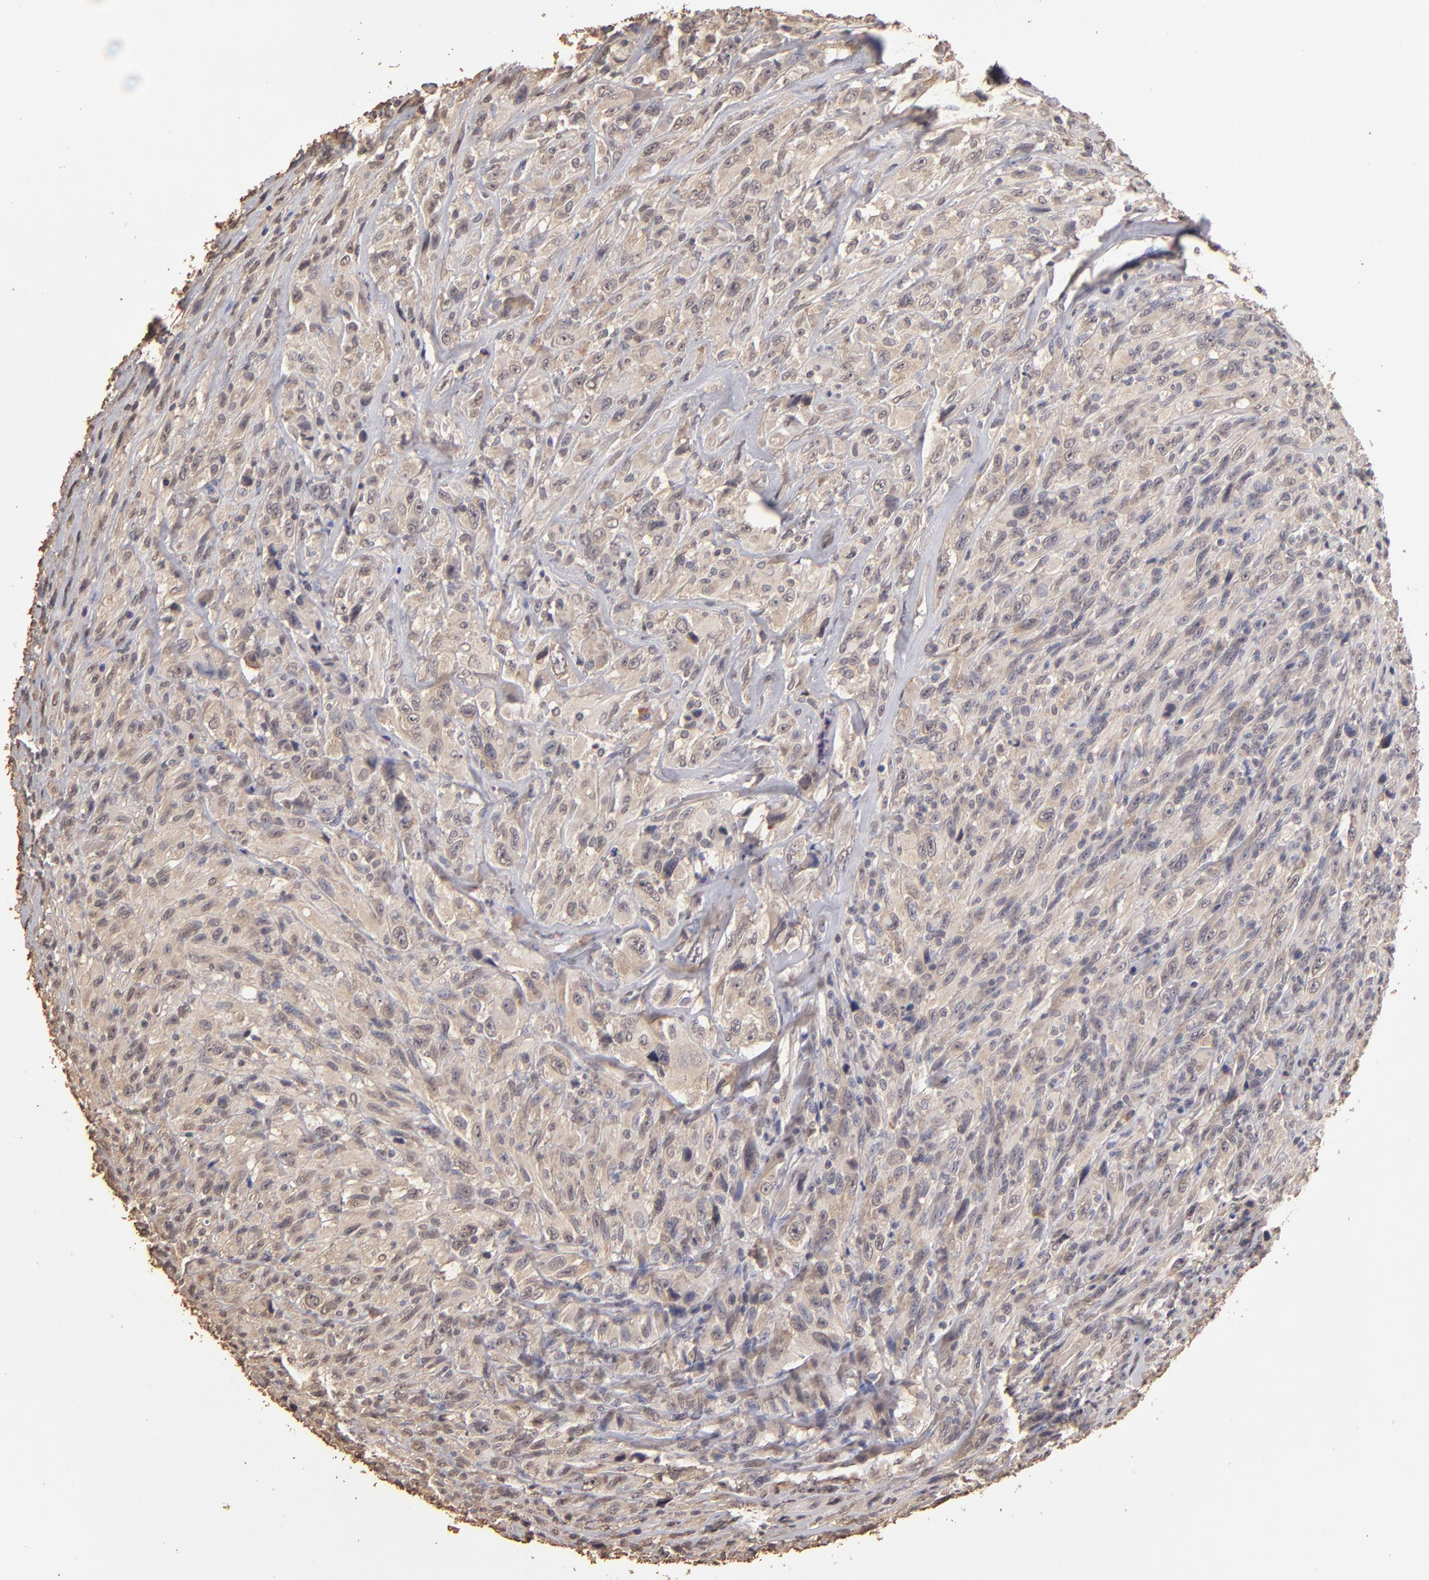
{"staining": {"intensity": "weak", "quantity": "<25%", "location": "cytoplasmic/membranous"}, "tissue": "glioma", "cell_type": "Tumor cells", "image_type": "cancer", "snomed": [{"axis": "morphology", "description": "Glioma, malignant, High grade"}, {"axis": "topography", "description": "Brain"}], "caption": "High power microscopy image of an immunohistochemistry histopathology image of malignant glioma (high-grade), revealing no significant positivity in tumor cells. The staining was performed using DAB to visualize the protein expression in brown, while the nuclei were stained in blue with hematoxylin (Magnification: 20x).", "gene": "OPHN1", "patient": {"sex": "male", "age": 48}}